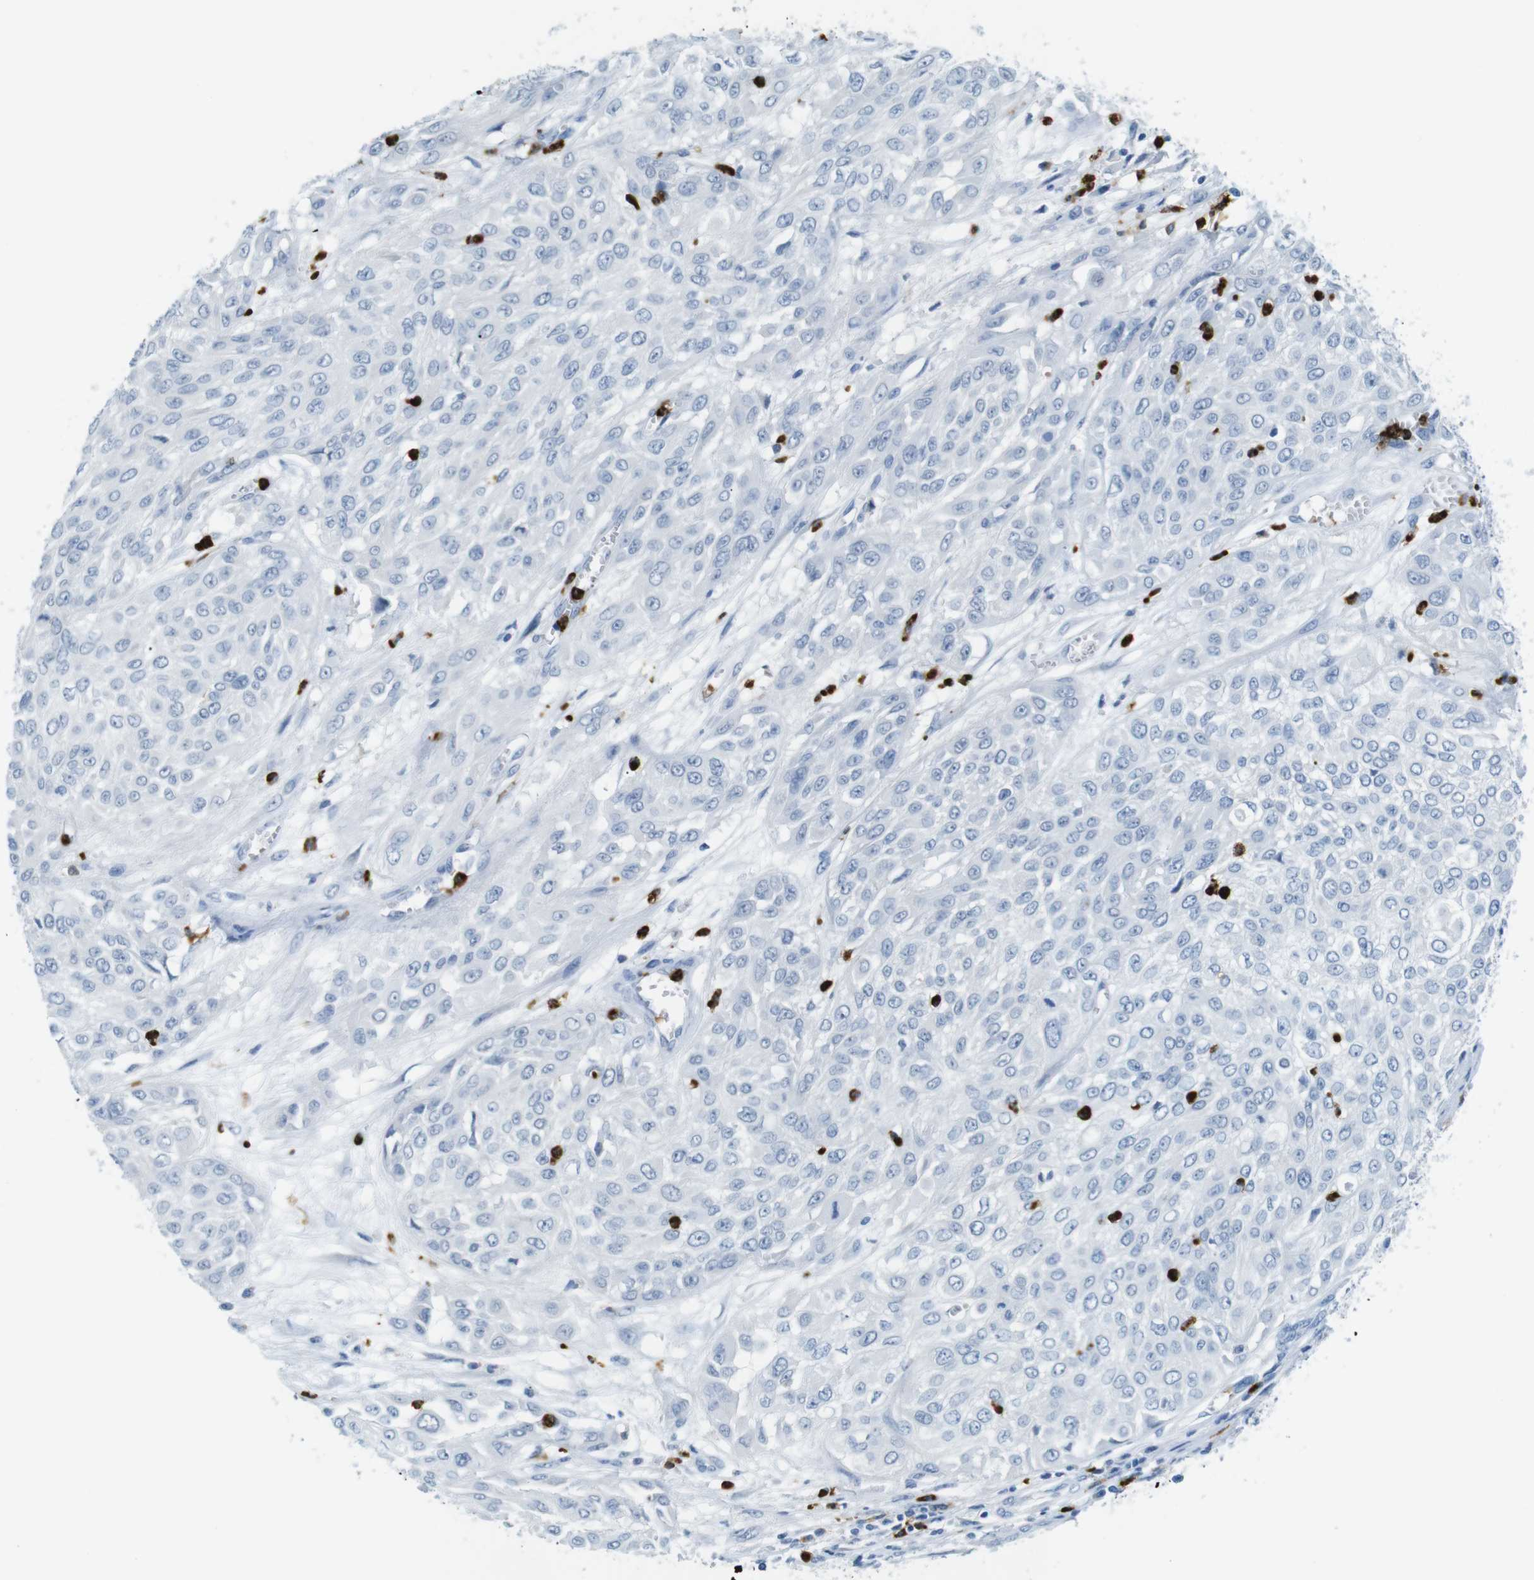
{"staining": {"intensity": "negative", "quantity": "none", "location": "none"}, "tissue": "urothelial cancer", "cell_type": "Tumor cells", "image_type": "cancer", "snomed": [{"axis": "morphology", "description": "Urothelial carcinoma, High grade"}, {"axis": "topography", "description": "Urinary bladder"}], "caption": "High-grade urothelial carcinoma was stained to show a protein in brown. There is no significant expression in tumor cells.", "gene": "MCEMP1", "patient": {"sex": "male", "age": 57}}